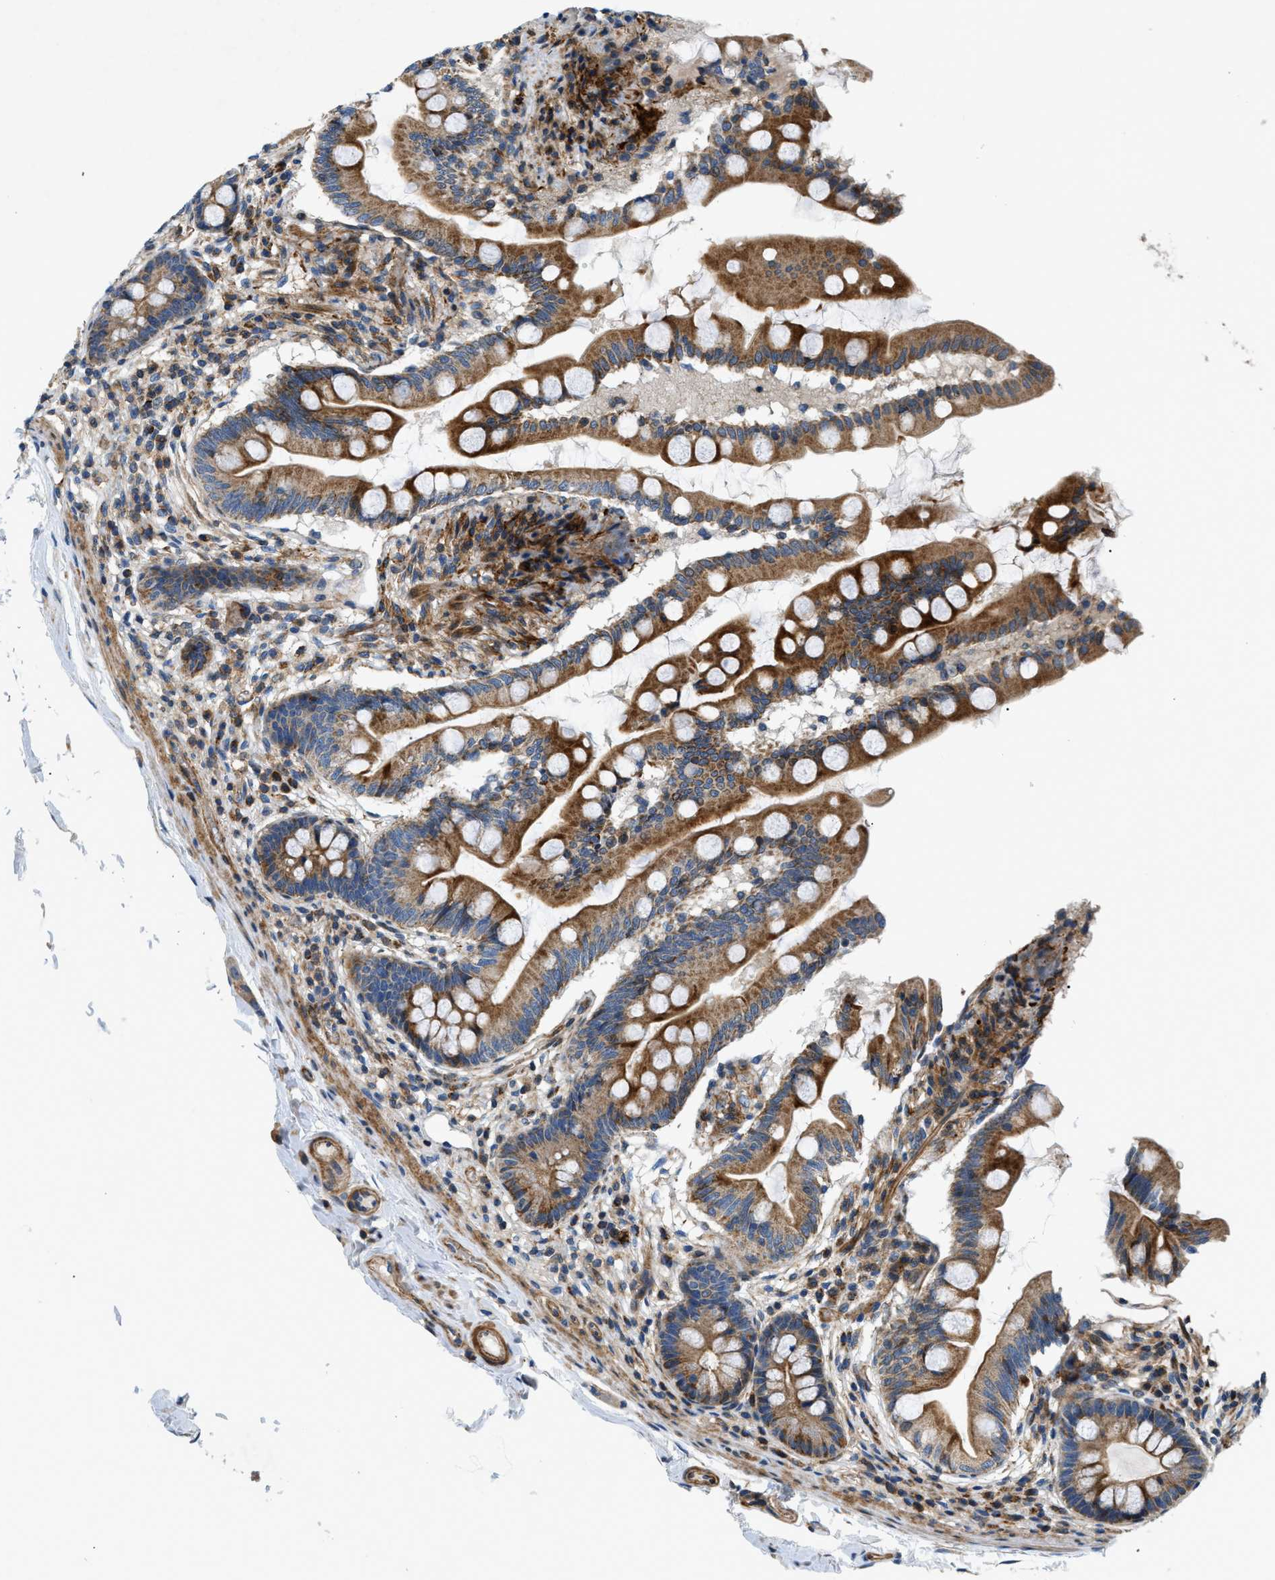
{"staining": {"intensity": "strong", "quantity": ">75%", "location": "cytoplasmic/membranous"}, "tissue": "small intestine", "cell_type": "Glandular cells", "image_type": "normal", "snomed": [{"axis": "morphology", "description": "Normal tissue, NOS"}, {"axis": "topography", "description": "Small intestine"}], "caption": "Protein staining demonstrates strong cytoplasmic/membranous expression in approximately >75% of glandular cells in normal small intestine. The staining is performed using DAB (3,3'-diaminobenzidine) brown chromogen to label protein expression. The nuclei are counter-stained blue using hematoxylin.", "gene": "DHODH", "patient": {"sex": "female", "age": 56}}